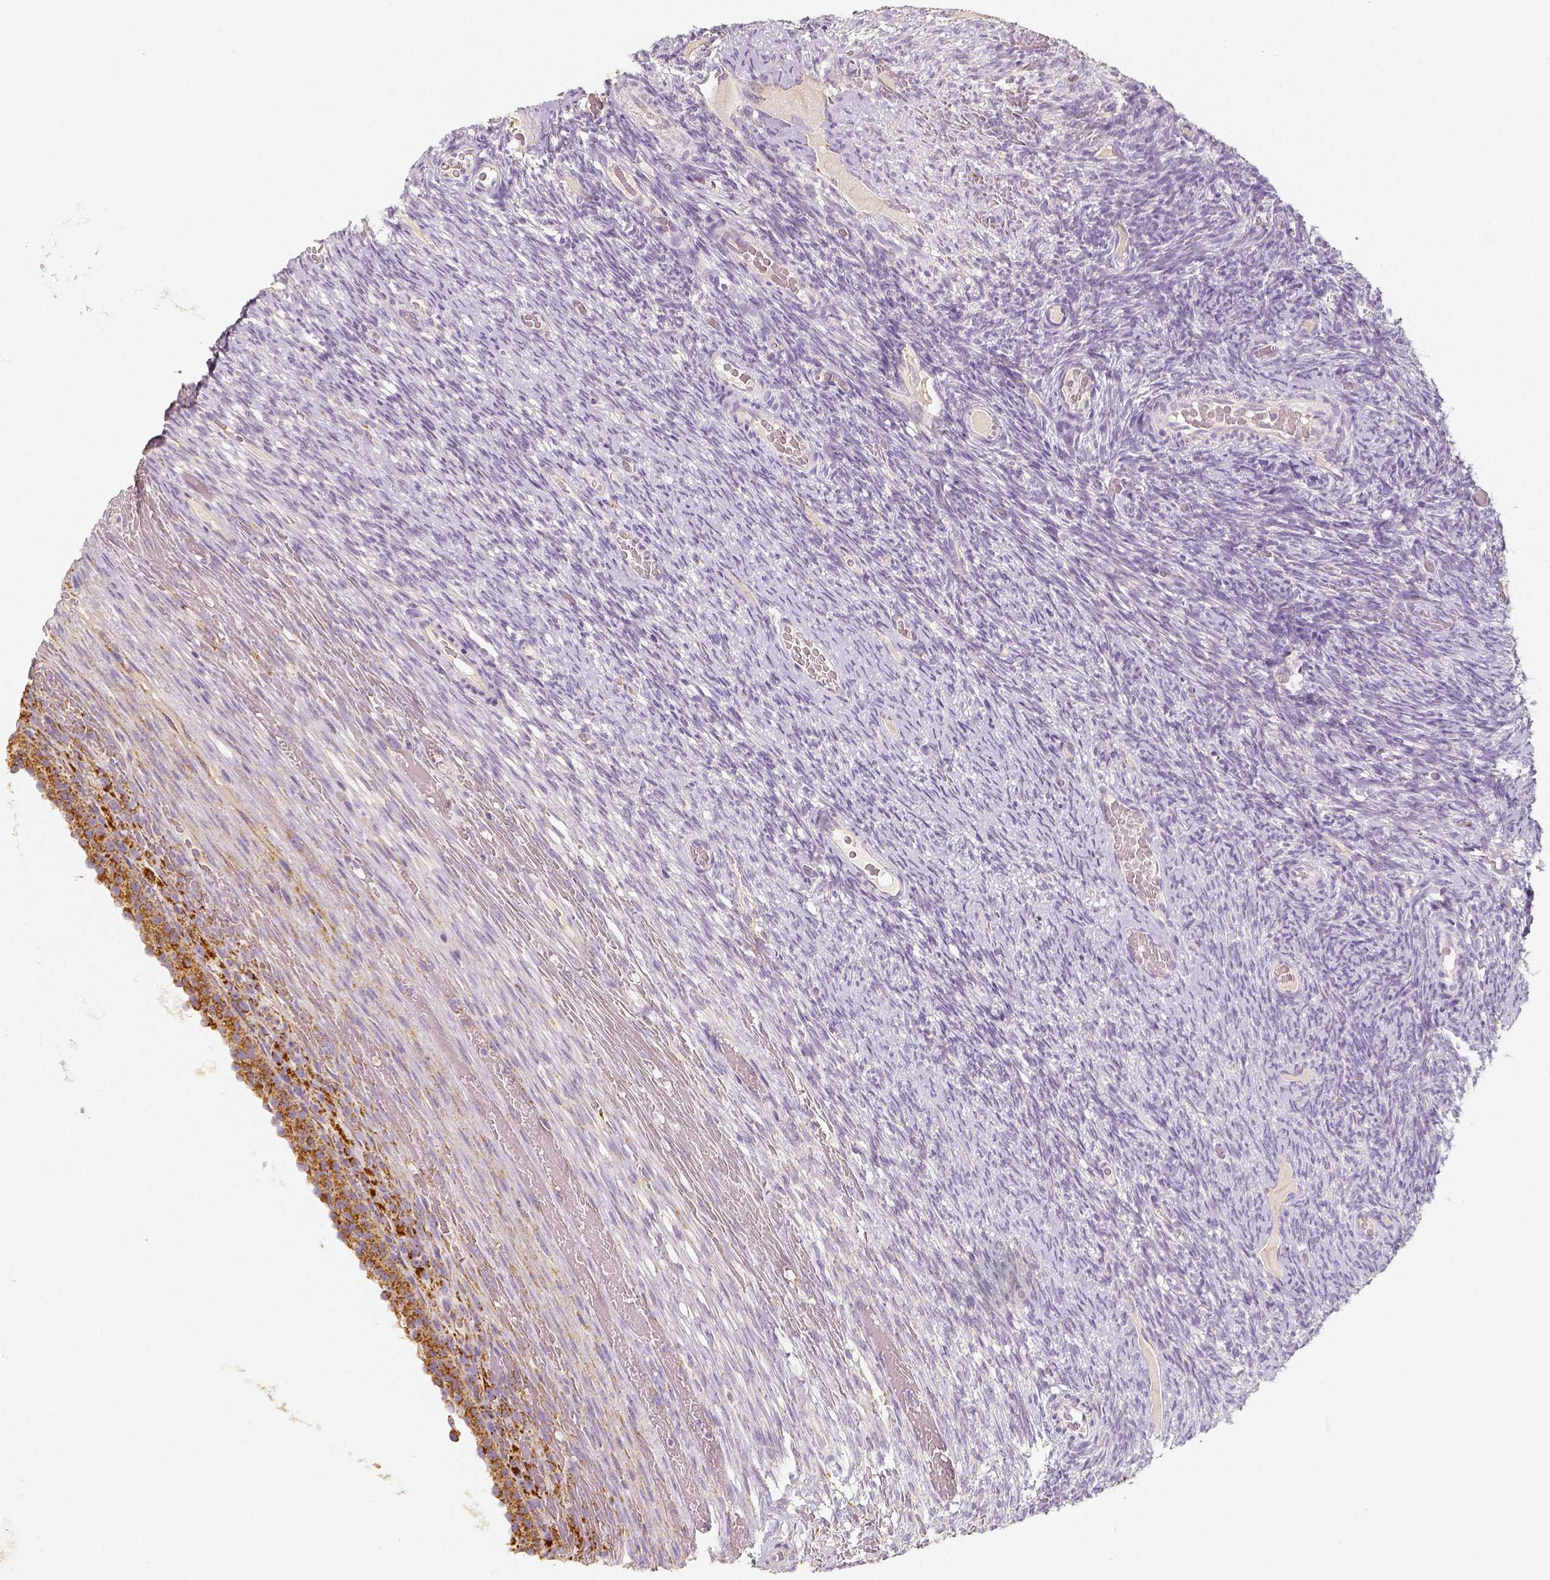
{"staining": {"intensity": "moderate", "quantity": ">75%", "location": "cytoplasmic/membranous"}, "tissue": "ovary", "cell_type": "Follicle cells", "image_type": "normal", "snomed": [{"axis": "morphology", "description": "Normal tissue, NOS"}, {"axis": "topography", "description": "Ovary"}], "caption": "Ovary stained with IHC demonstrates moderate cytoplasmic/membranous positivity in about >75% of follicle cells. Ihc stains the protein of interest in brown and the nuclei are stained blue.", "gene": "PGAM5", "patient": {"sex": "female", "age": 34}}